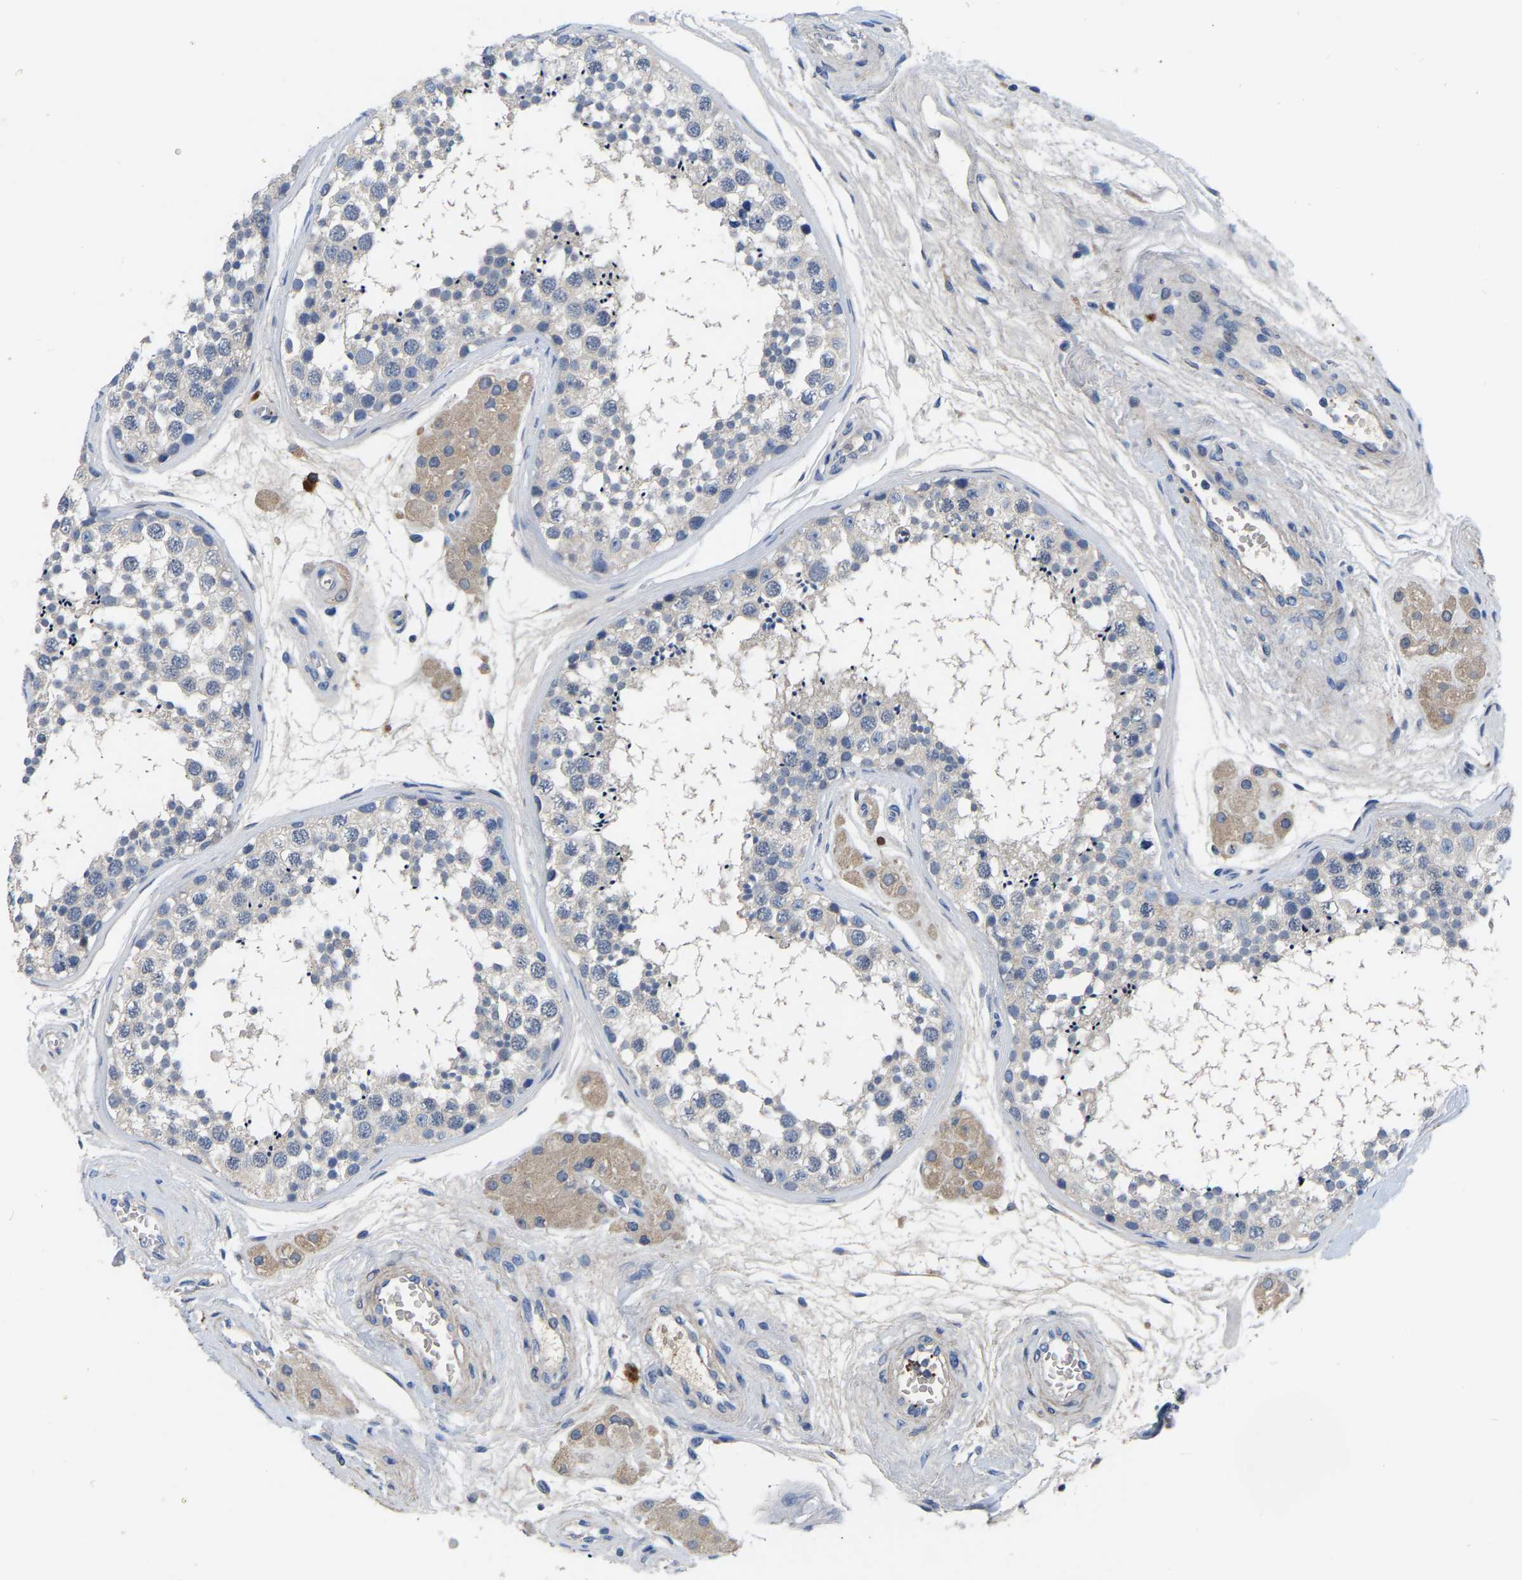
{"staining": {"intensity": "negative", "quantity": "none", "location": "none"}, "tissue": "testis", "cell_type": "Cells in seminiferous ducts", "image_type": "normal", "snomed": [{"axis": "morphology", "description": "Normal tissue, NOS"}, {"axis": "topography", "description": "Testis"}], "caption": "Testis stained for a protein using immunohistochemistry demonstrates no positivity cells in seminiferous ducts.", "gene": "RAB27B", "patient": {"sex": "male", "age": 56}}